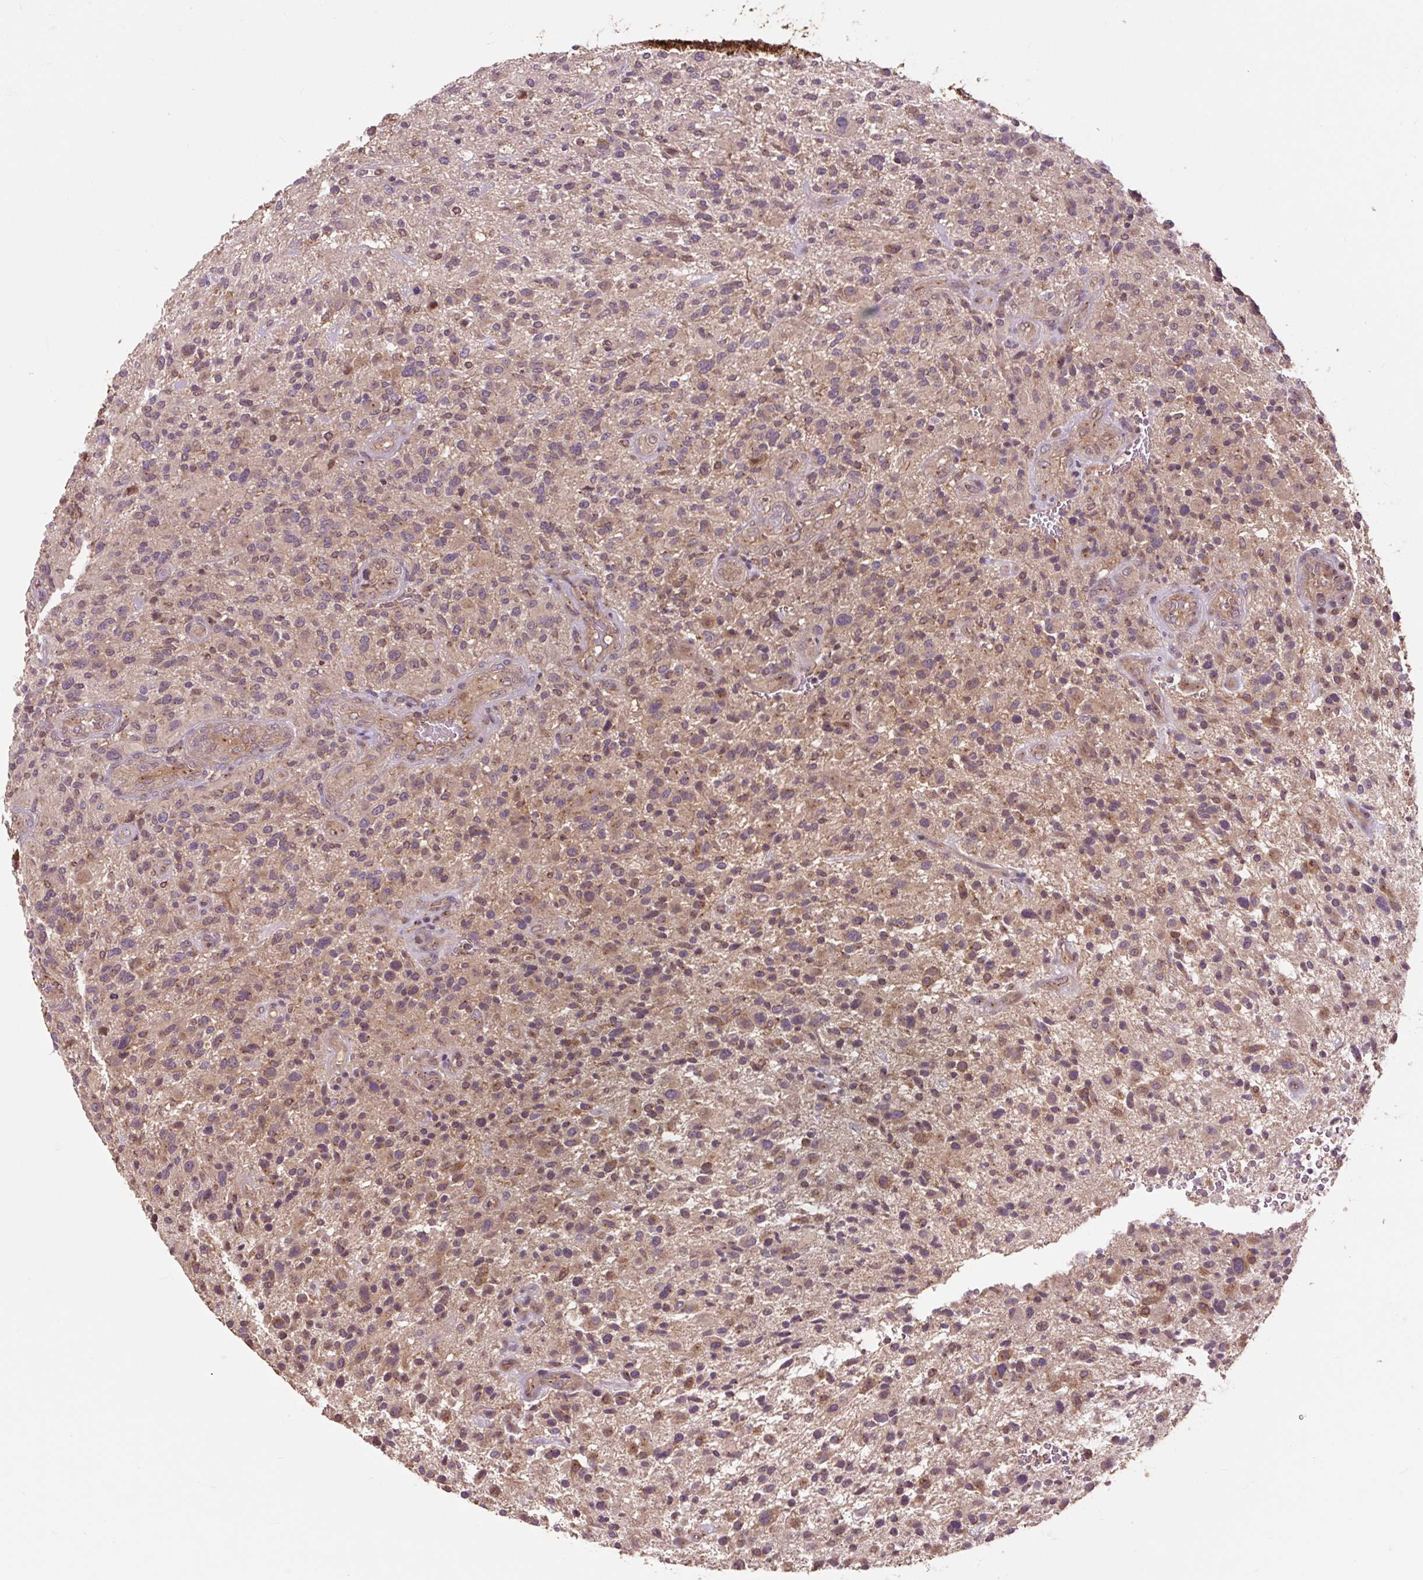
{"staining": {"intensity": "weak", "quantity": "25%-75%", "location": "cytoplasmic/membranous"}, "tissue": "glioma", "cell_type": "Tumor cells", "image_type": "cancer", "snomed": [{"axis": "morphology", "description": "Glioma, malignant, High grade"}, {"axis": "topography", "description": "Brain"}], "caption": "An image of glioma stained for a protein shows weak cytoplasmic/membranous brown staining in tumor cells.", "gene": "MMS19", "patient": {"sex": "male", "age": 47}}